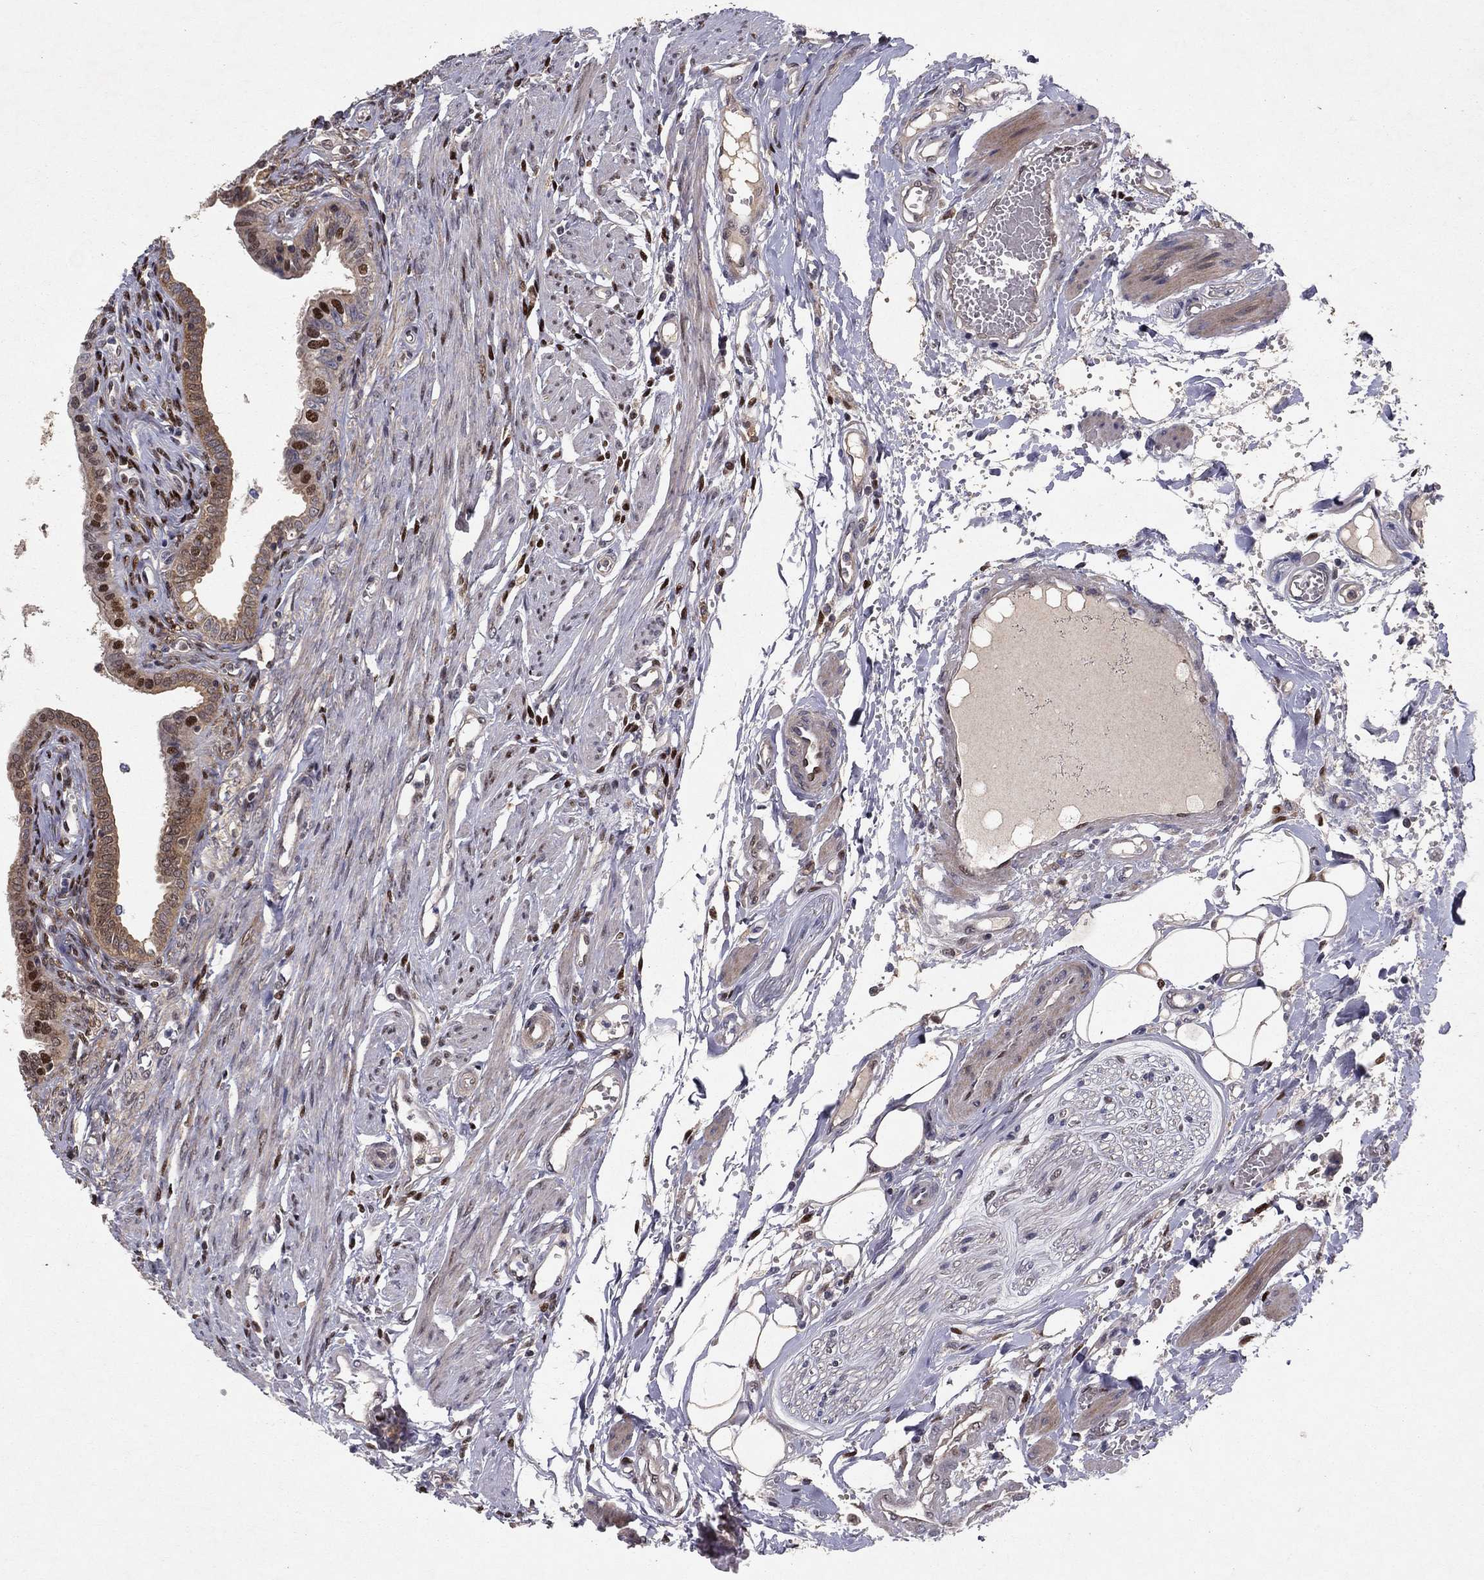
{"staining": {"intensity": "strong", "quantity": ">75%", "location": "nuclear"}, "tissue": "fallopian tube", "cell_type": "Glandular cells", "image_type": "normal", "snomed": [{"axis": "morphology", "description": "Normal tissue, NOS"}, {"axis": "morphology", "description": "Carcinoma, endometroid"}, {"axis": "topography", "description": "Fallopian tube"}, {"axis": "topography", "description": "Ovary"}], "caption": "Protein expression analysis of benign fallopian tube exhibits strong nuclear positivity in about >75% of glandular cells.", "gene": "CRTC1", "patient": {"sex": "female", "age": 42}}